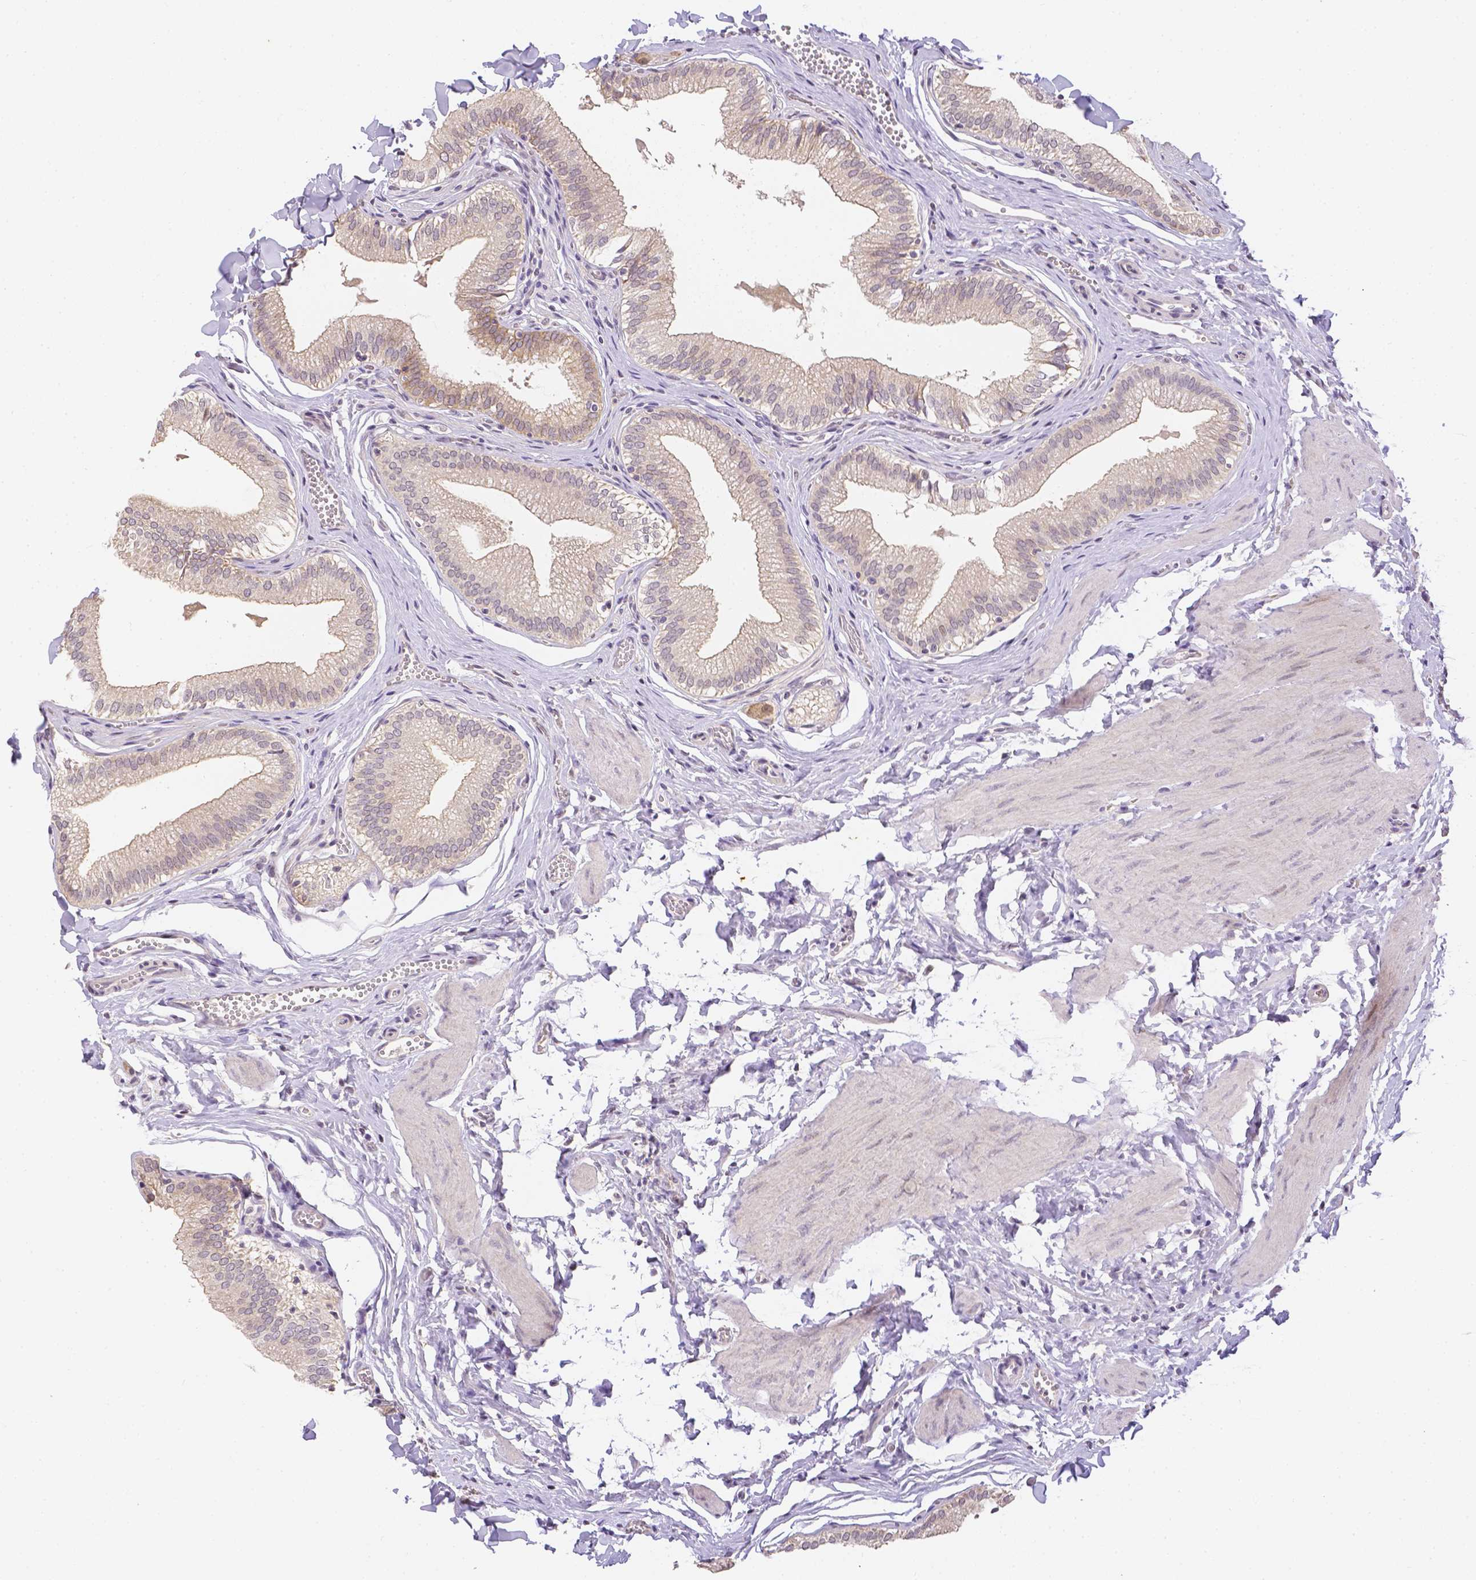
{"staining": {"intensity": "moderate", "quantity": "25%-75%", "location": "cytoplasmic/membranous"}, "tissue": "gallbladder", "cell_type": "Glandular cells", "image_type": "normal", "snomed": [{"axis": "morphology", "description": "Normal tissue, NOS"}, {"axis": "topography", "description": "Gallbladder"}, {"axis": "topography", "description": "Peripheral nerve tissue"}], "caption": "Glandular cells display medium levels of moderate cytoplasmic/membranous expression in about 25%-75% of cells in benign gallbladder. (IHC, brightfield microscopy, high magnification).", "gene": "ZNF280B", "patient": {"sex": "male", "age": 17}}